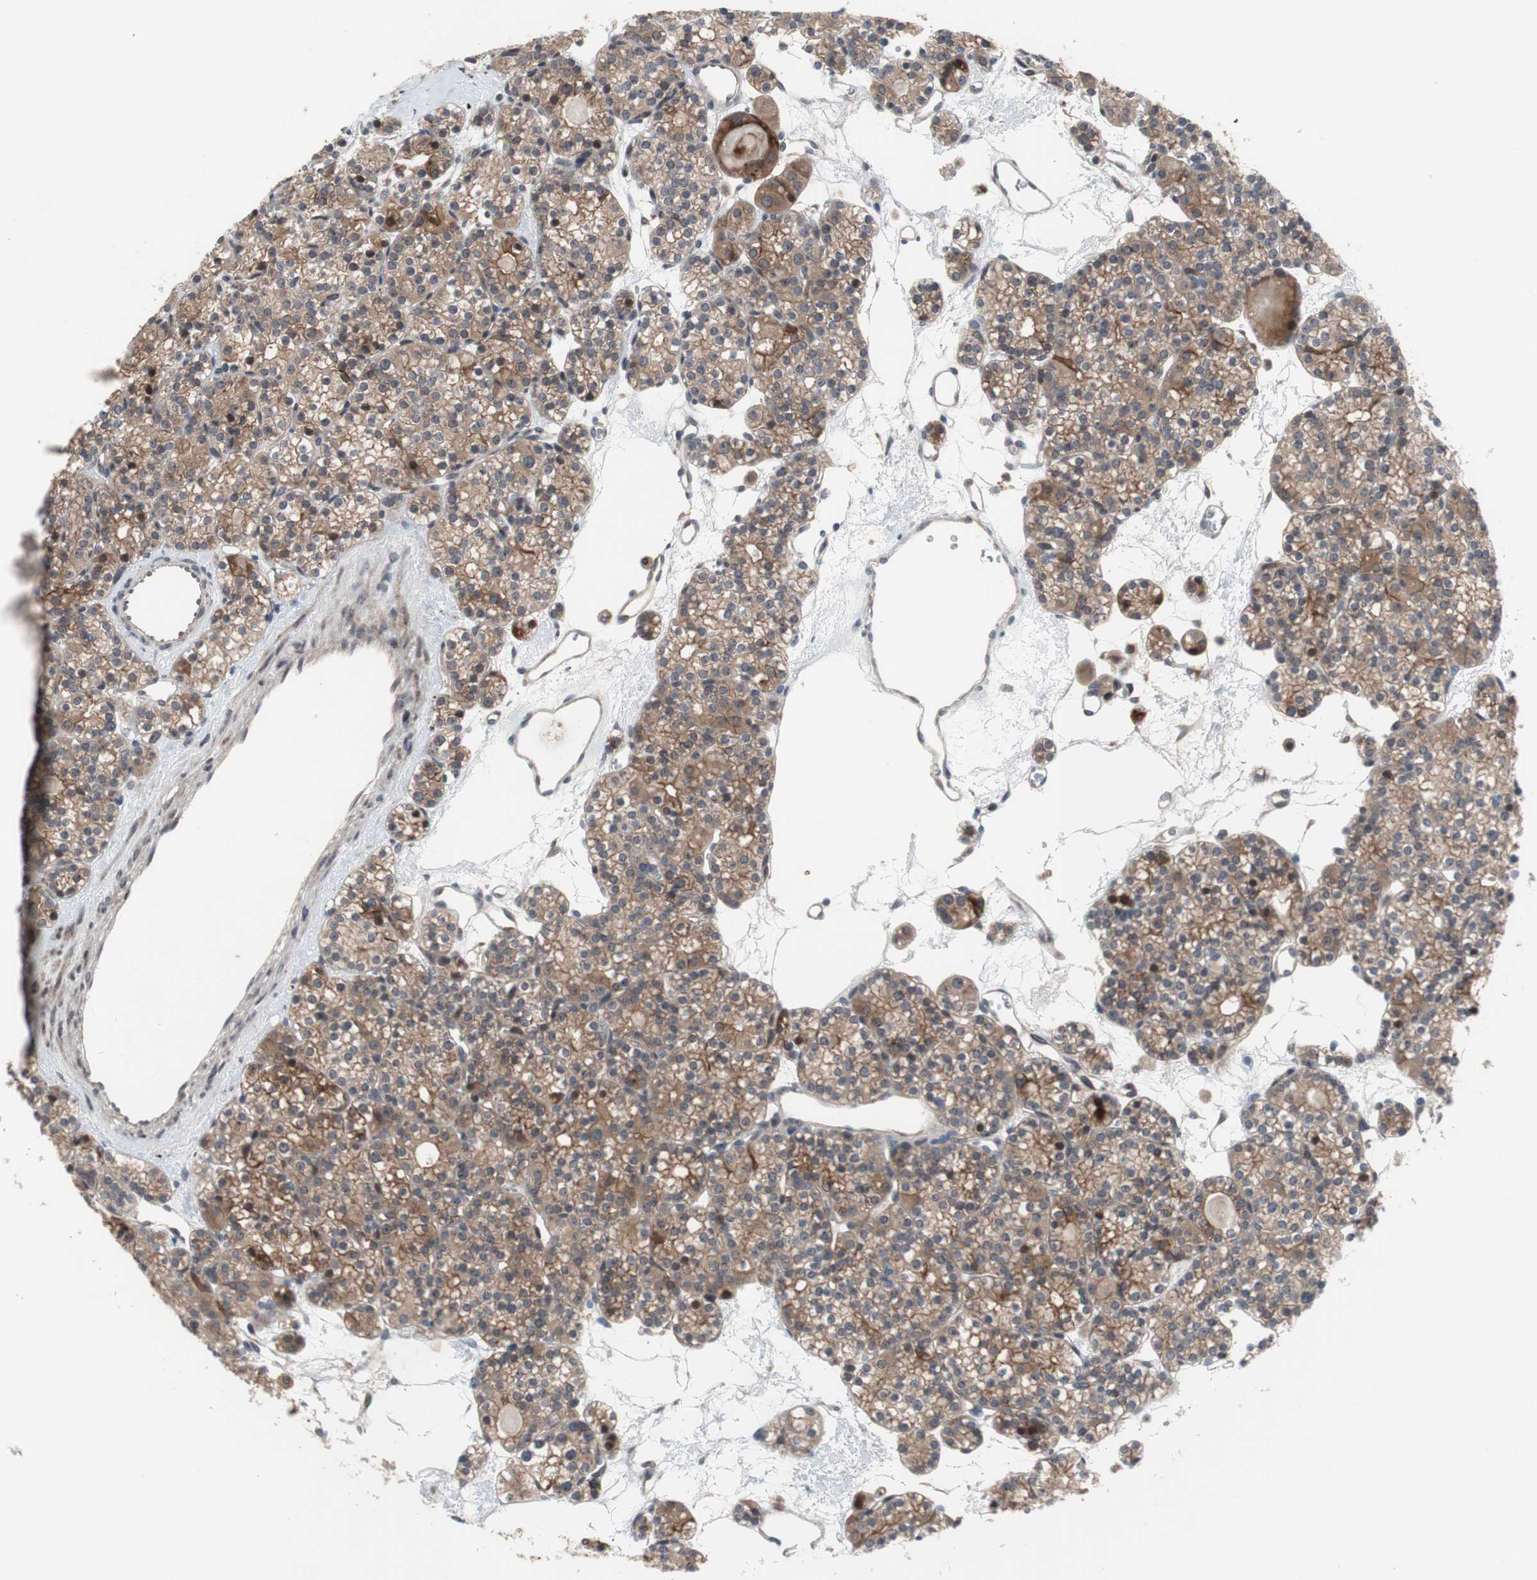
{"staining": {"intensity": "moderate", "quantity": ">75%", "location": "cytoplasmic/membranous,nuclear"}, "tissue": "parathyroid gland", "cell_type": "Glandular cells", "image_type": "normal", "snomed": [{"axis": "morphology", "description": "Normal tissue, NOS"}, {"axis": "topography", "description": "Parathyroid gland"}], "caption": "Moderate cytoplasmic/membranous,nuclear expression for a protein is seen in approximately >75% of glandular cells of normal parathyroid gland using immunohistochemistry.", "gene": "OAZ1", "patient": {"sex": "female", "age": 64}}